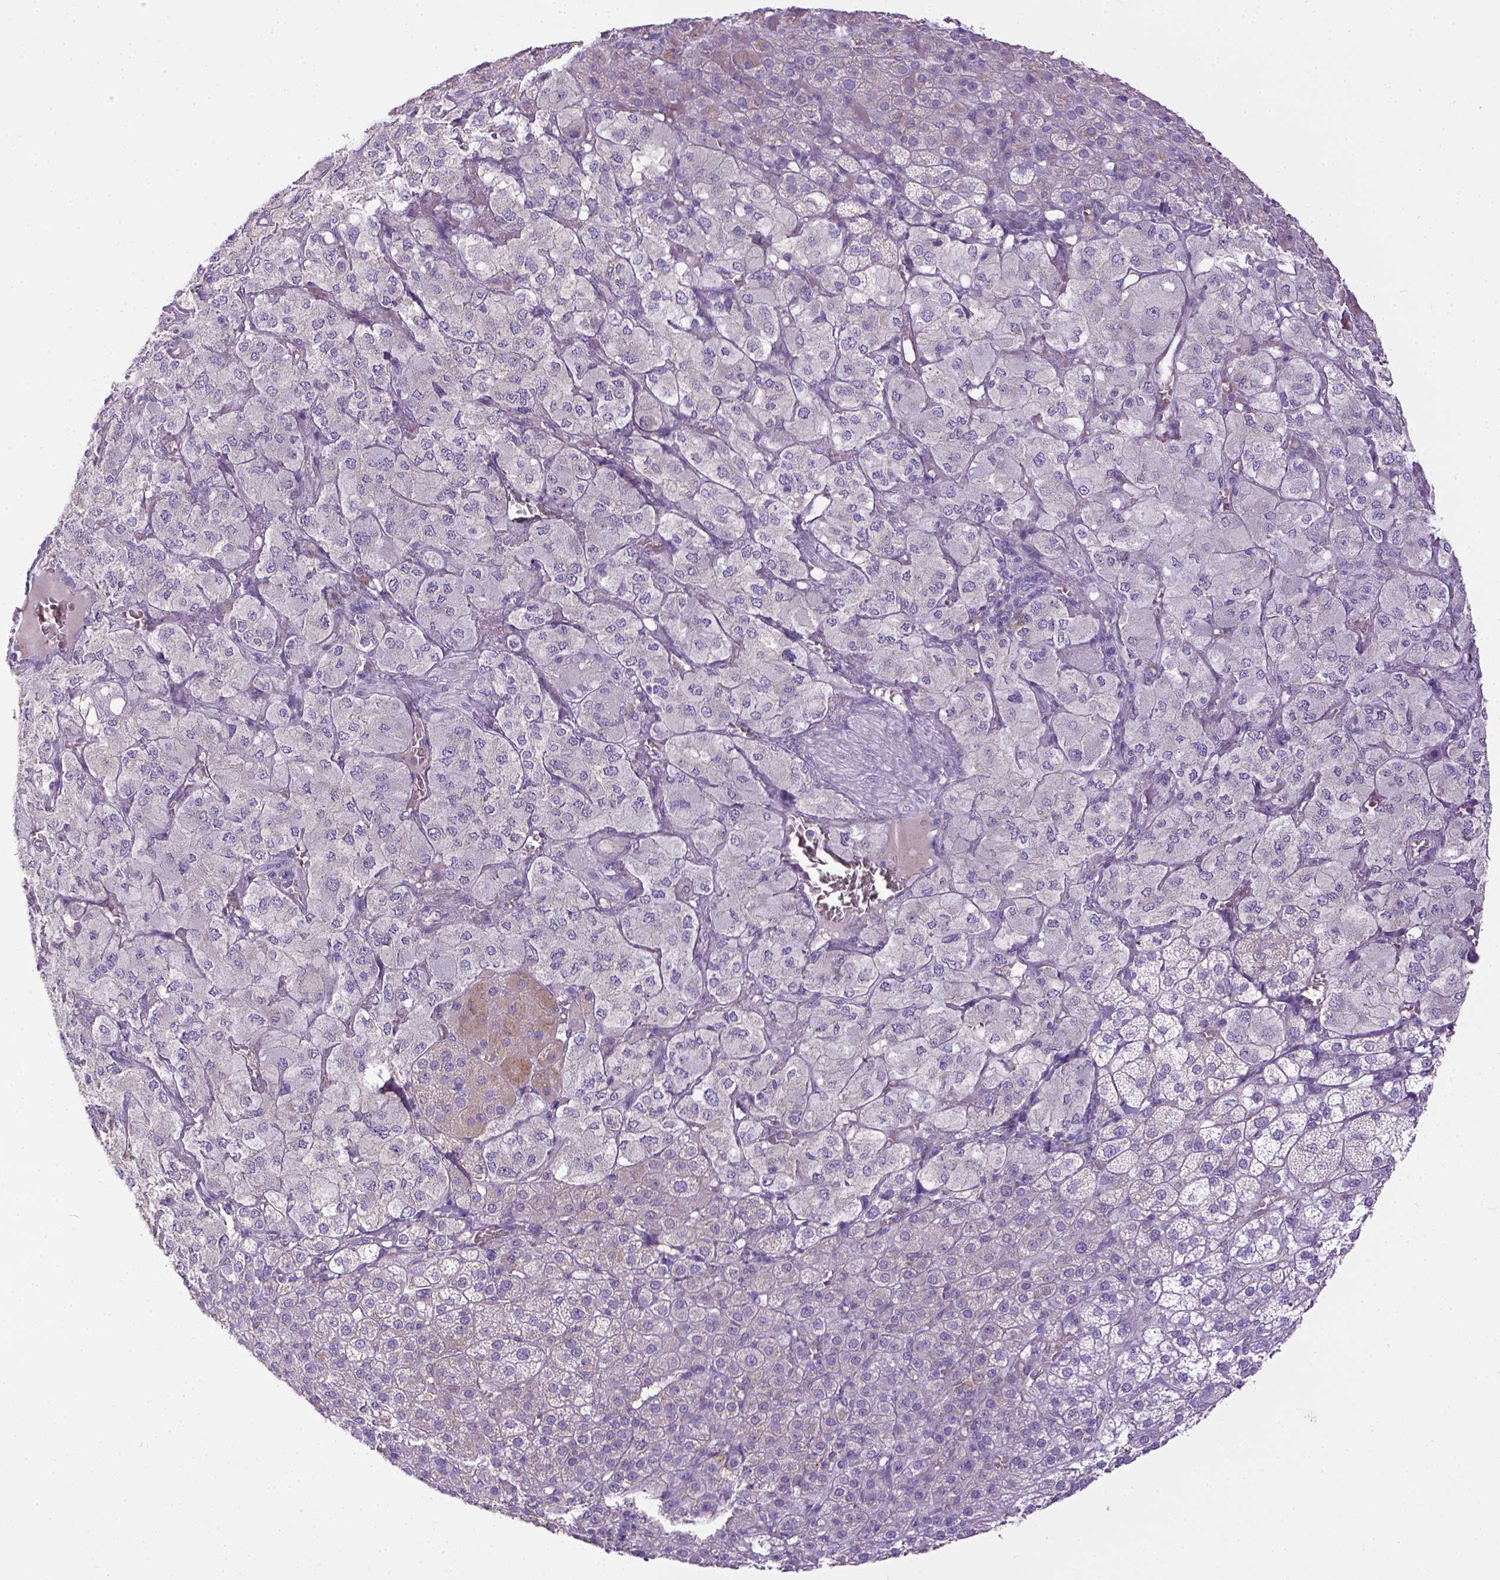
{"staining": {"intensity": "negative", "quantity": "none", "location": "none"}, "tissue": "adrenal gland", "cell_type": "Glandular cells", "image_type": "normal", "snomed": [{"axis": "morphology", "description": "Normal tissue, NOS"}, {"axis": "topography", "description": "Adrenal gland"}], "caption": "Histopathology image shows no significant protein staining in glandular cells of benign adrenal gland.", "gene": "CD40", "patient": {"sex": "female", "age": 60}}